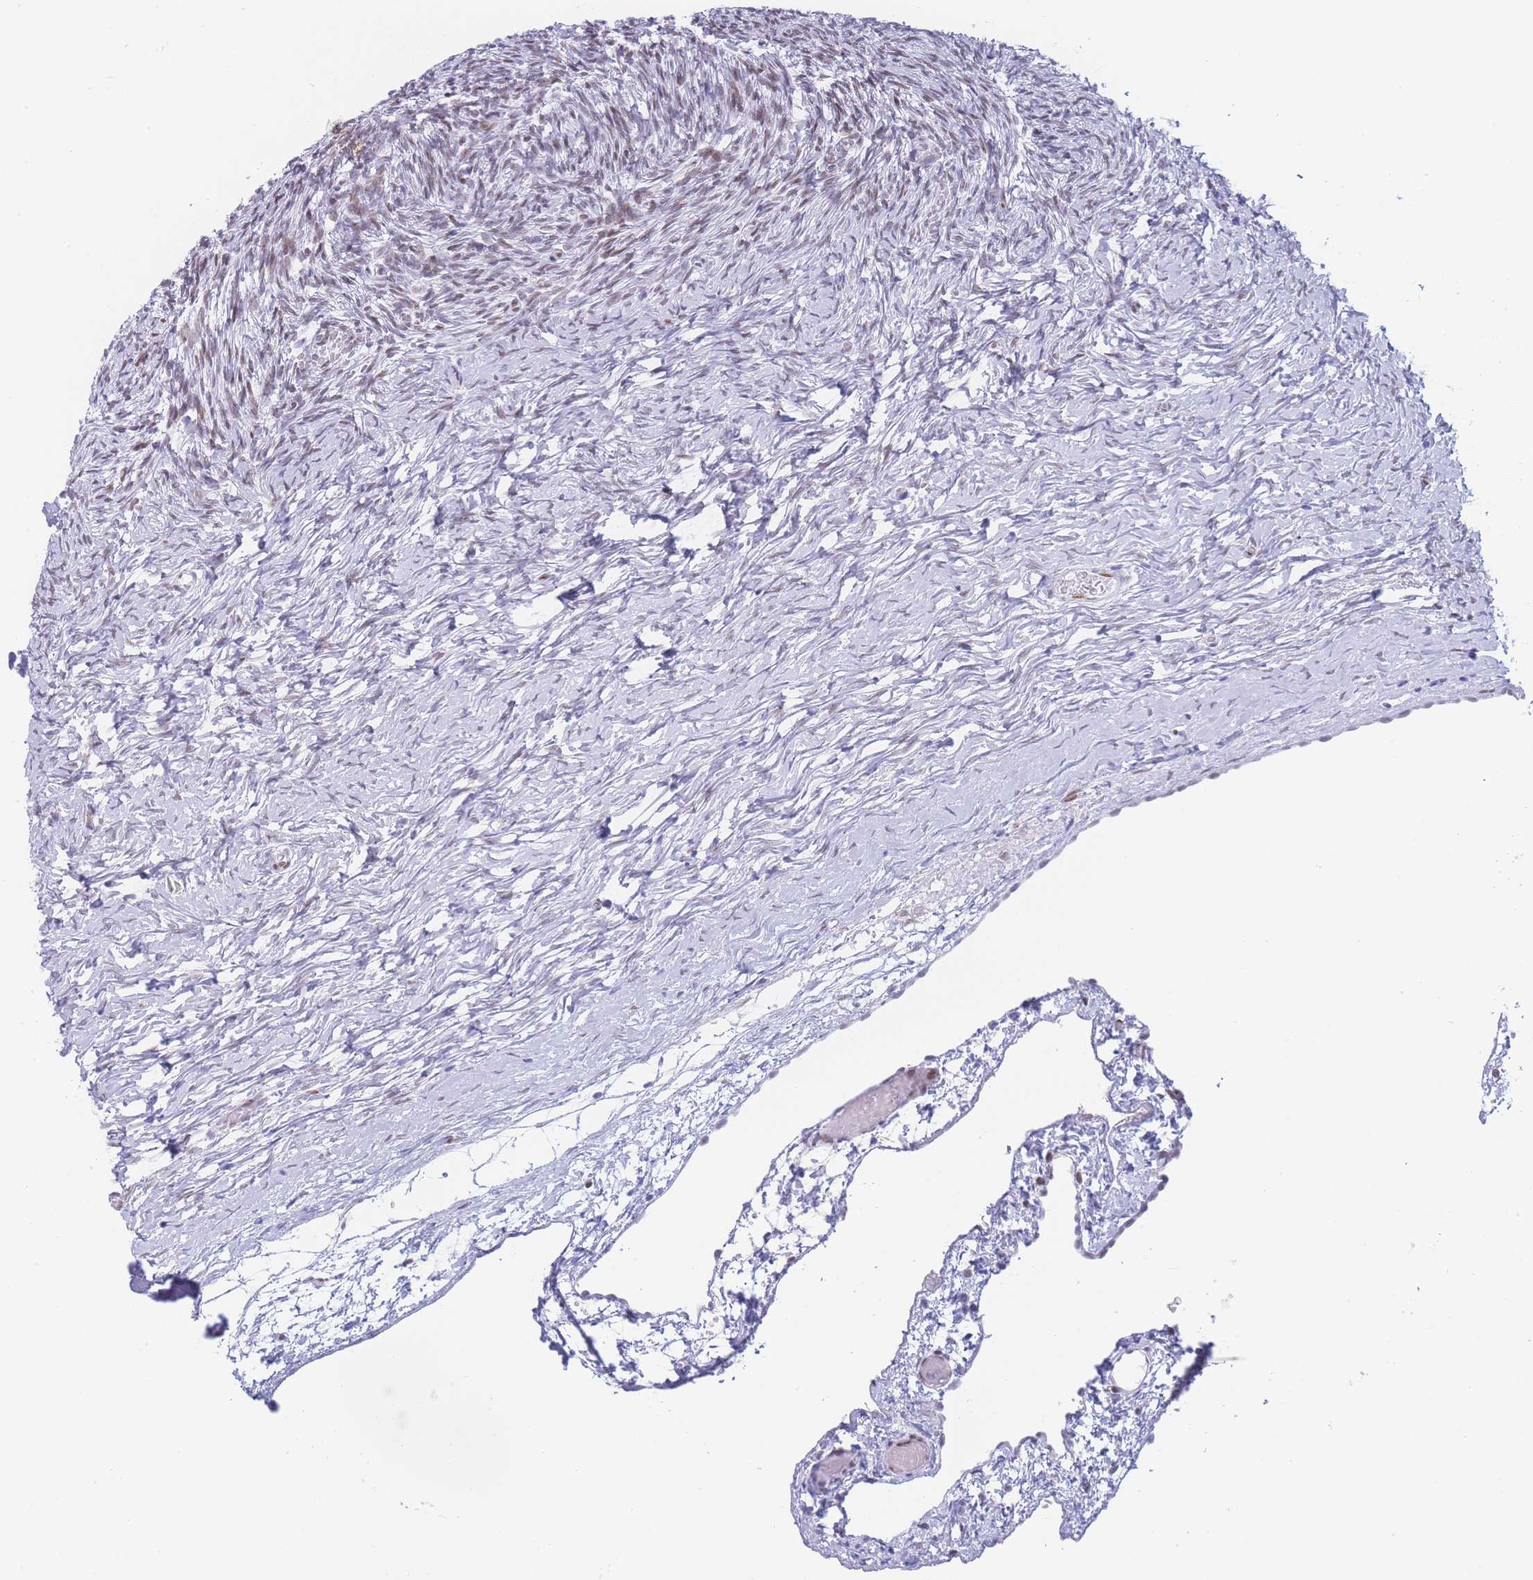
{"staining": {"intensity": "weak", "quantity": "<25%", "location": "nuclear"}, "tissue": "ovary", "cell_type": "Ovarian stroma cells", "image_type": "normal", "snomed": [{"axis": "morphology", "description": "Normal tissue, NOS"}, {"axis": "topography", "description": "Ovary"}], "caption": "An immunohistochemistry (IHC) photomicrograph of benign ovary is shown. There is no staining in ovarian stroma cells of ovary. Brightfield microscopy of IHC stained with DAB (3,3'-diaminobenzidine) (brown) and hematoxylin (blue), captured at high magnification.", "gene": "PSMB5", "patient": {"sex": "female", "age": 39}}